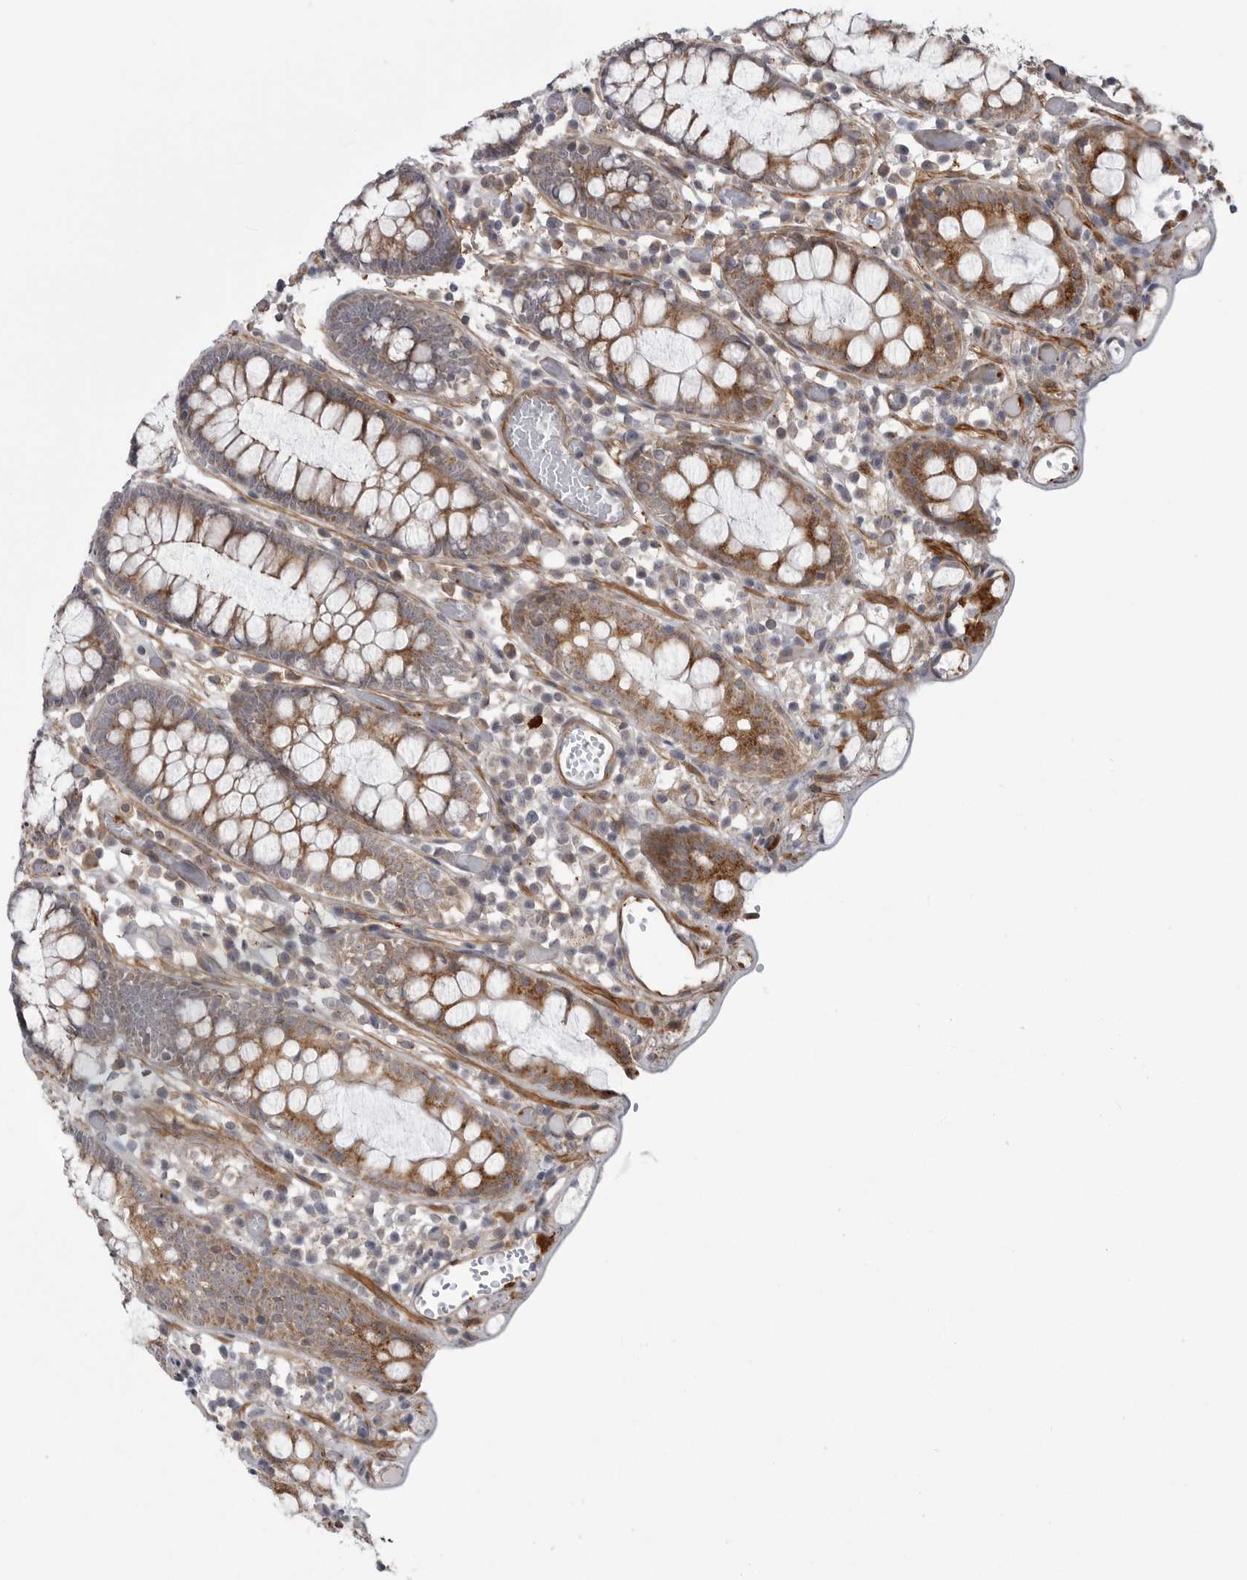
{"staining": {"intensity": "moderate", "quantity": ">75%", "location": "cytoplasmic/membranous"}, "tissue": "colon", "cell_type": "Endothelial cells", "image_type": "normal", "snomed": [{"axis": "morphology", "description": "Normal tissue, NOS"}, {"axis": "topography", "description": "Colon"}], "caption": "Immunohistochemical staining of normal human colon demonstrates medium levels of moderate cytoplasmic/membranous expression in approximately >75% of endothelial cells.", "gene": "SCP2", "patient": {"sex": "male", "age": 14}}